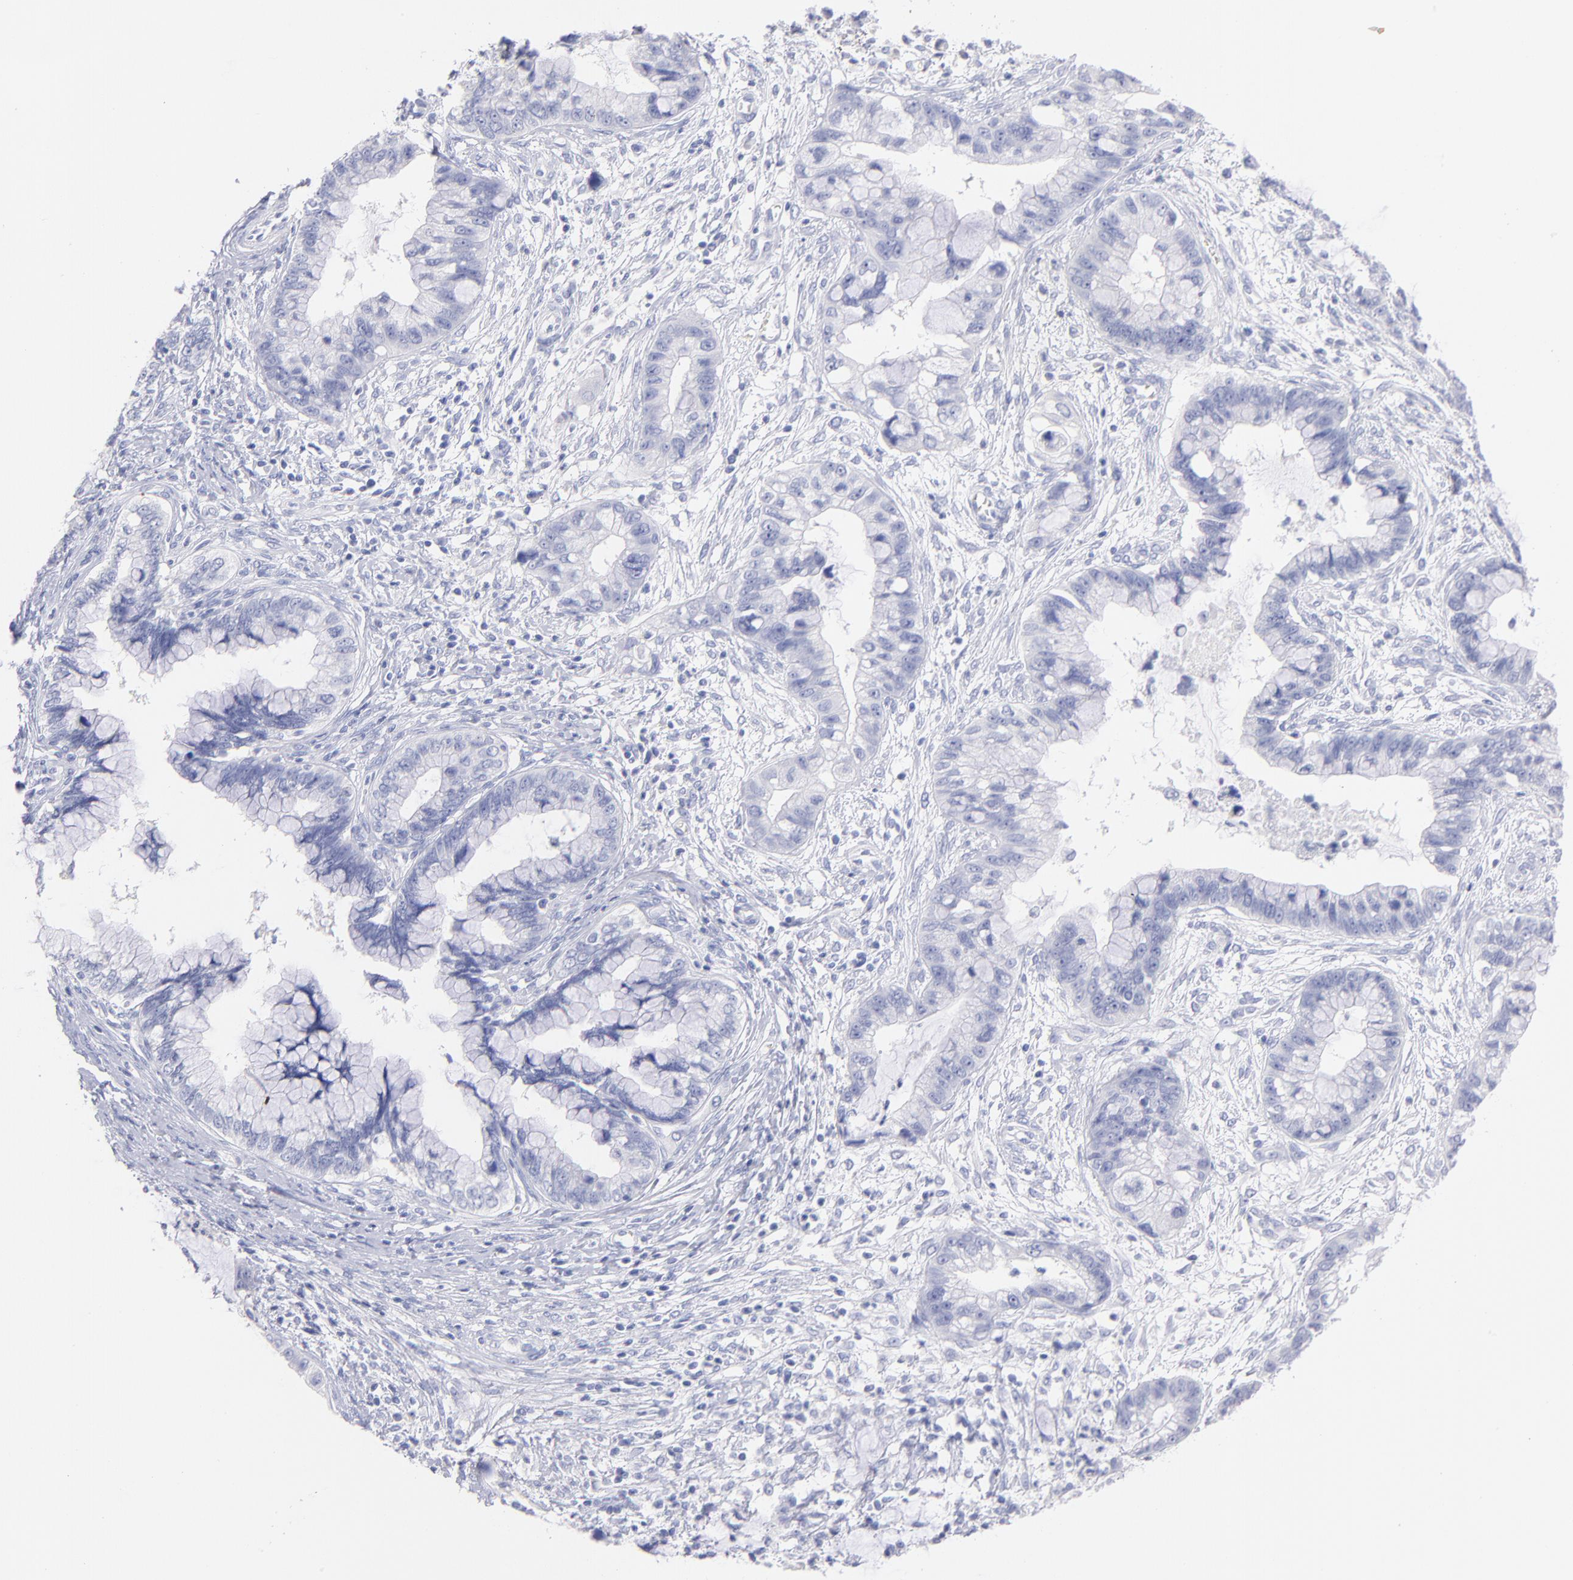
{"staining": {"intensity": "negative", "quantity": "none", "location": "none"}, "tissue": "cervical cancer", "cell_type": "Tumor cells", "image_type": "cancer", "snomed": [{"axis": "morphology", "description": "Adenocarcinoma, NOS"}, {"axis": "topography", "description": "Cervix"}], "caption": "Human cervical cancer (adenocarcinoma) stained for a protein using immunohistochemistry (IHC) shows no positivity in tumor cells.", "gene": "SCGN", "patient": {"sex": "female", "age": 44}}